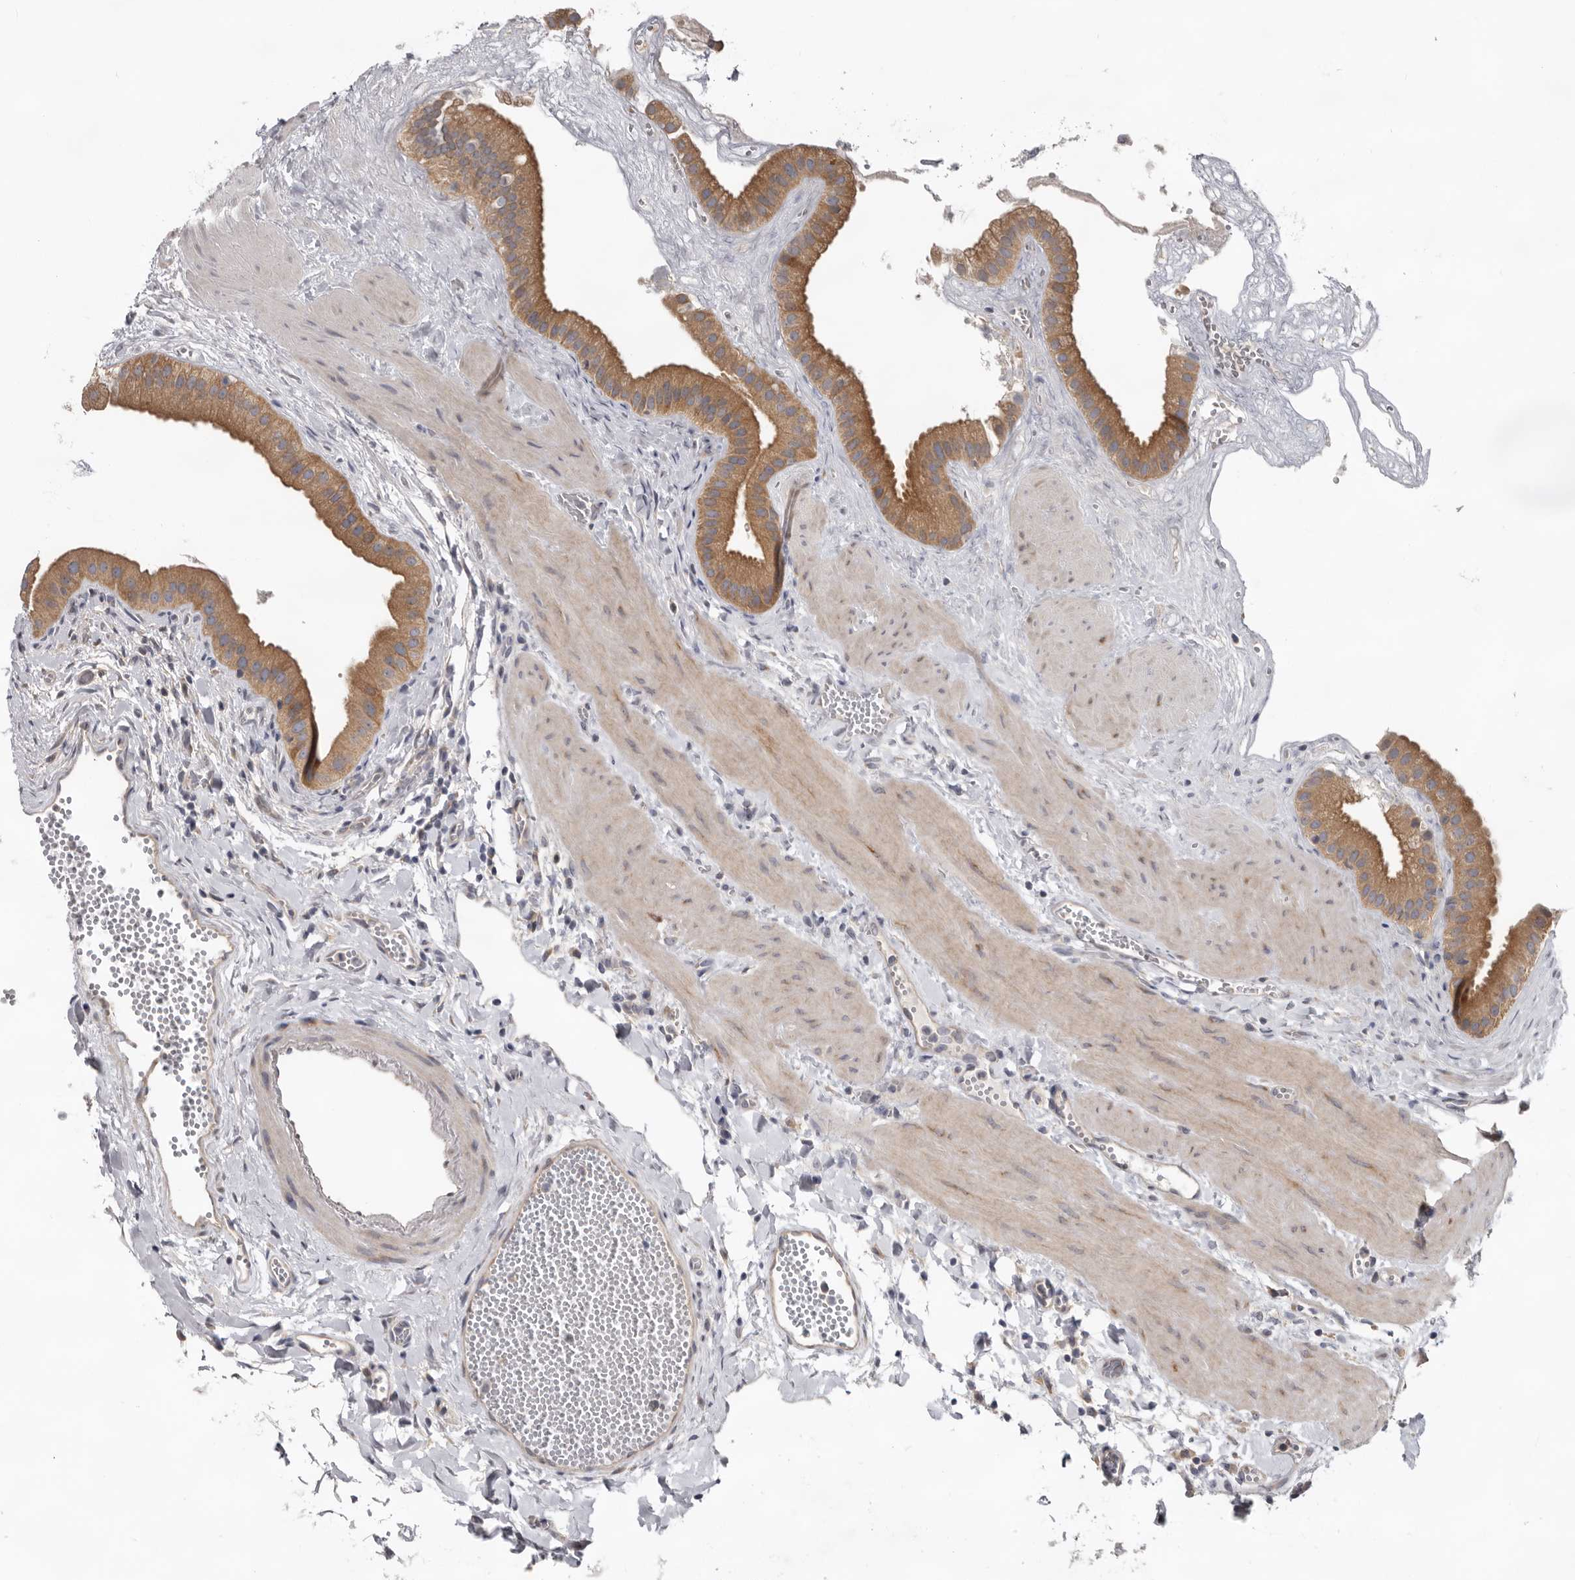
{"staining": {"intensity": "moderate", "quantity": ">75%", "location": "cytoplasmic/membranous"}, "tissue": "gallbladder", "cell_type": "Glandular cells", "image_type": "normal", "snomed": [{"axis": "morphology", "description": "Normal tissue, NOS"}, {"axis": "topography", "description": "Gallbladder"}], "caption": "A photomicrograph showing moderate cytoplasmic/membranous expression in about >75% of glandular cells in normal gallbladder, as visualized by brown immunohistochemical staining.", "gene": "HINT3", "patient": {"sex": "male", "age": 55}}